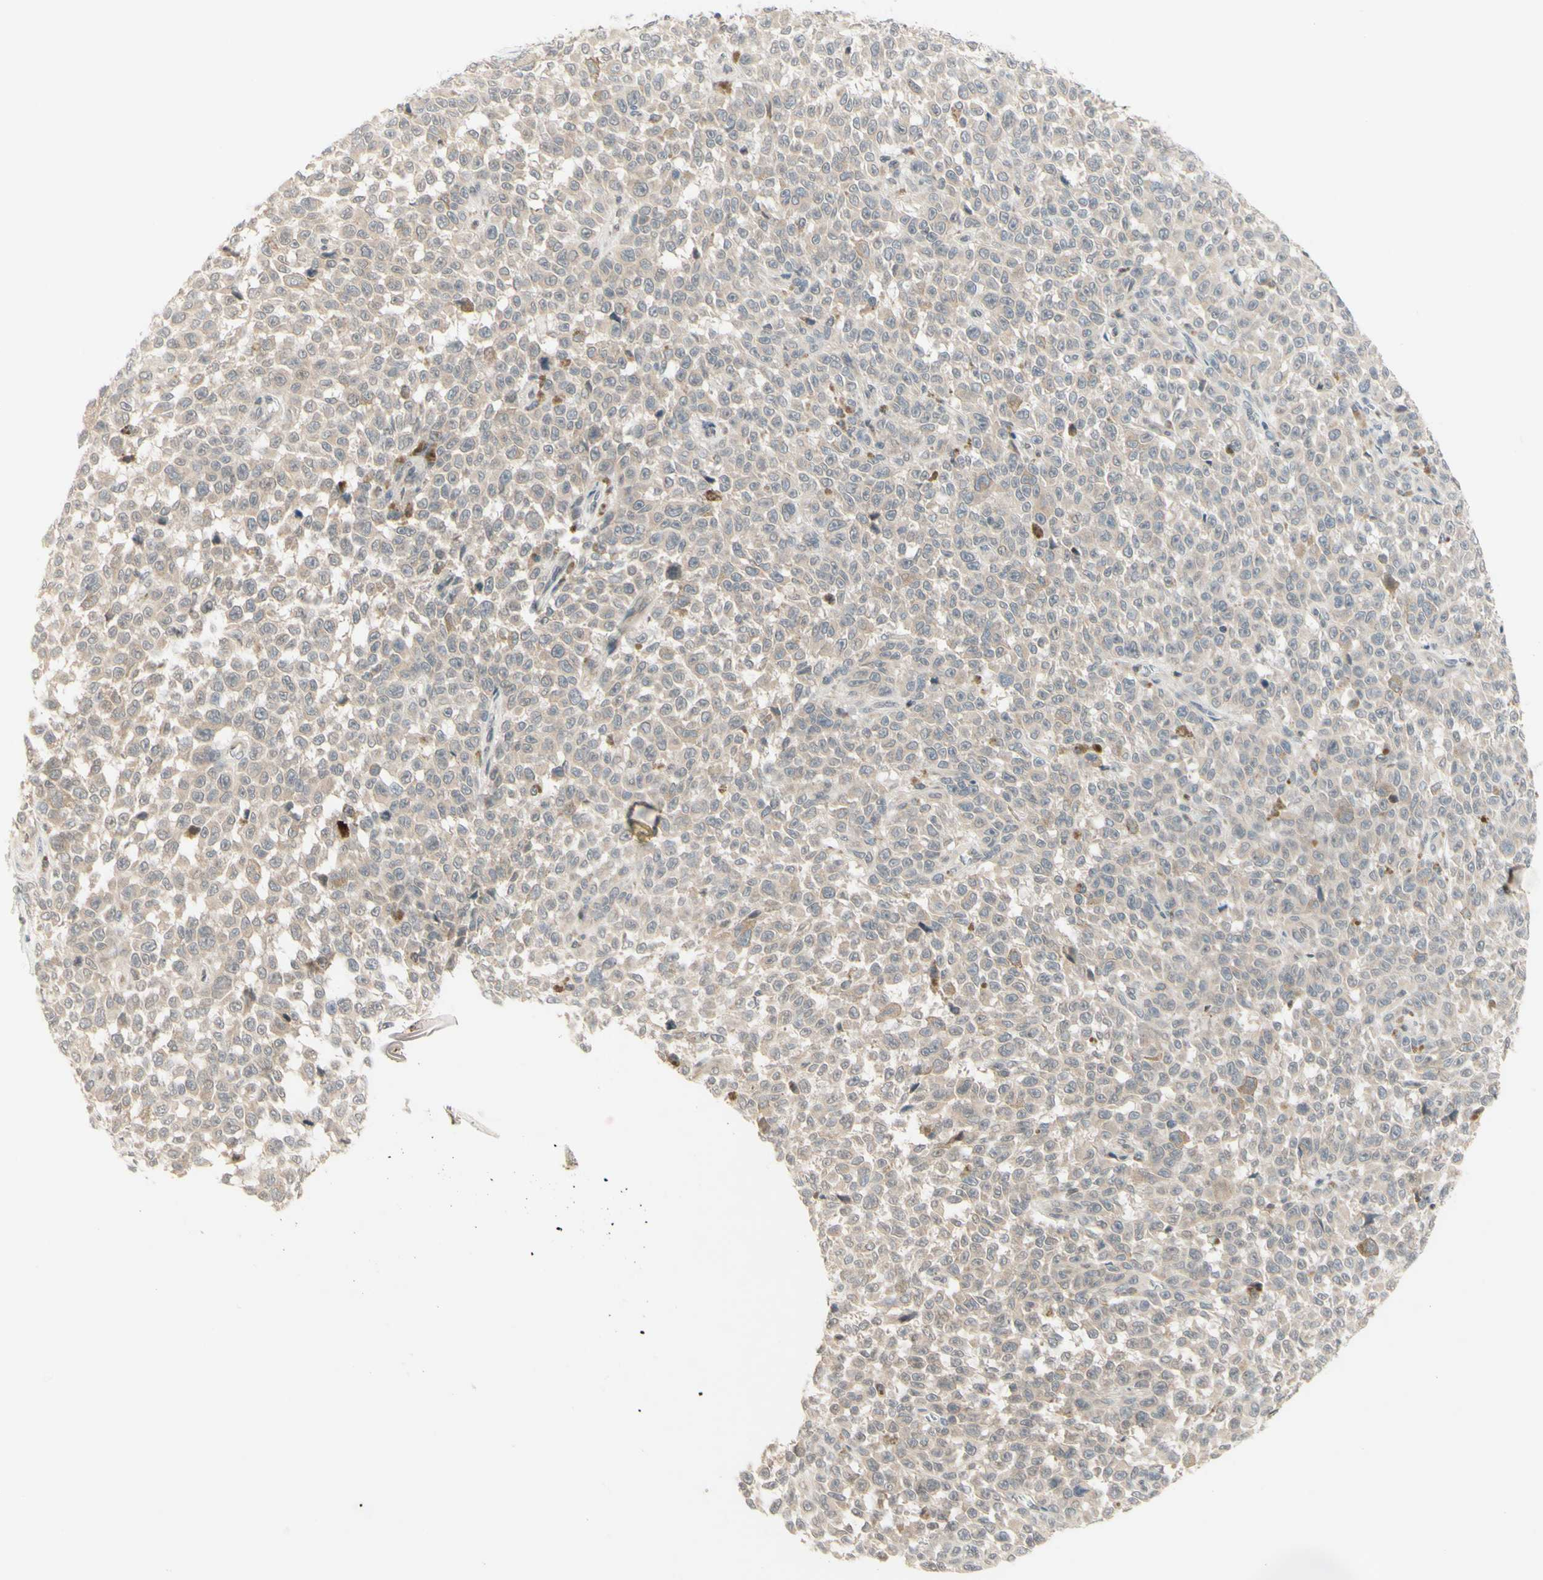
{"staining": {"intensity": "weak", "quantity": ">75%", "location": "cytoplasmic/membranous"}, "tissue": "melanoma", "cell_type": "Tumor cells", "image_type": "cancer", "snomed": [{"axis": "morphology", "description": "Malignant melanoma, NOS"}, {"axis": "topography", "description": "Skin"}], "caption": "Tumor cells display weak cytoplasmic/membranous positivity in about >75% of cells in malignant melanoma.", "gene": "ZW10", "patient": {"sex": "female", "age": 82}}